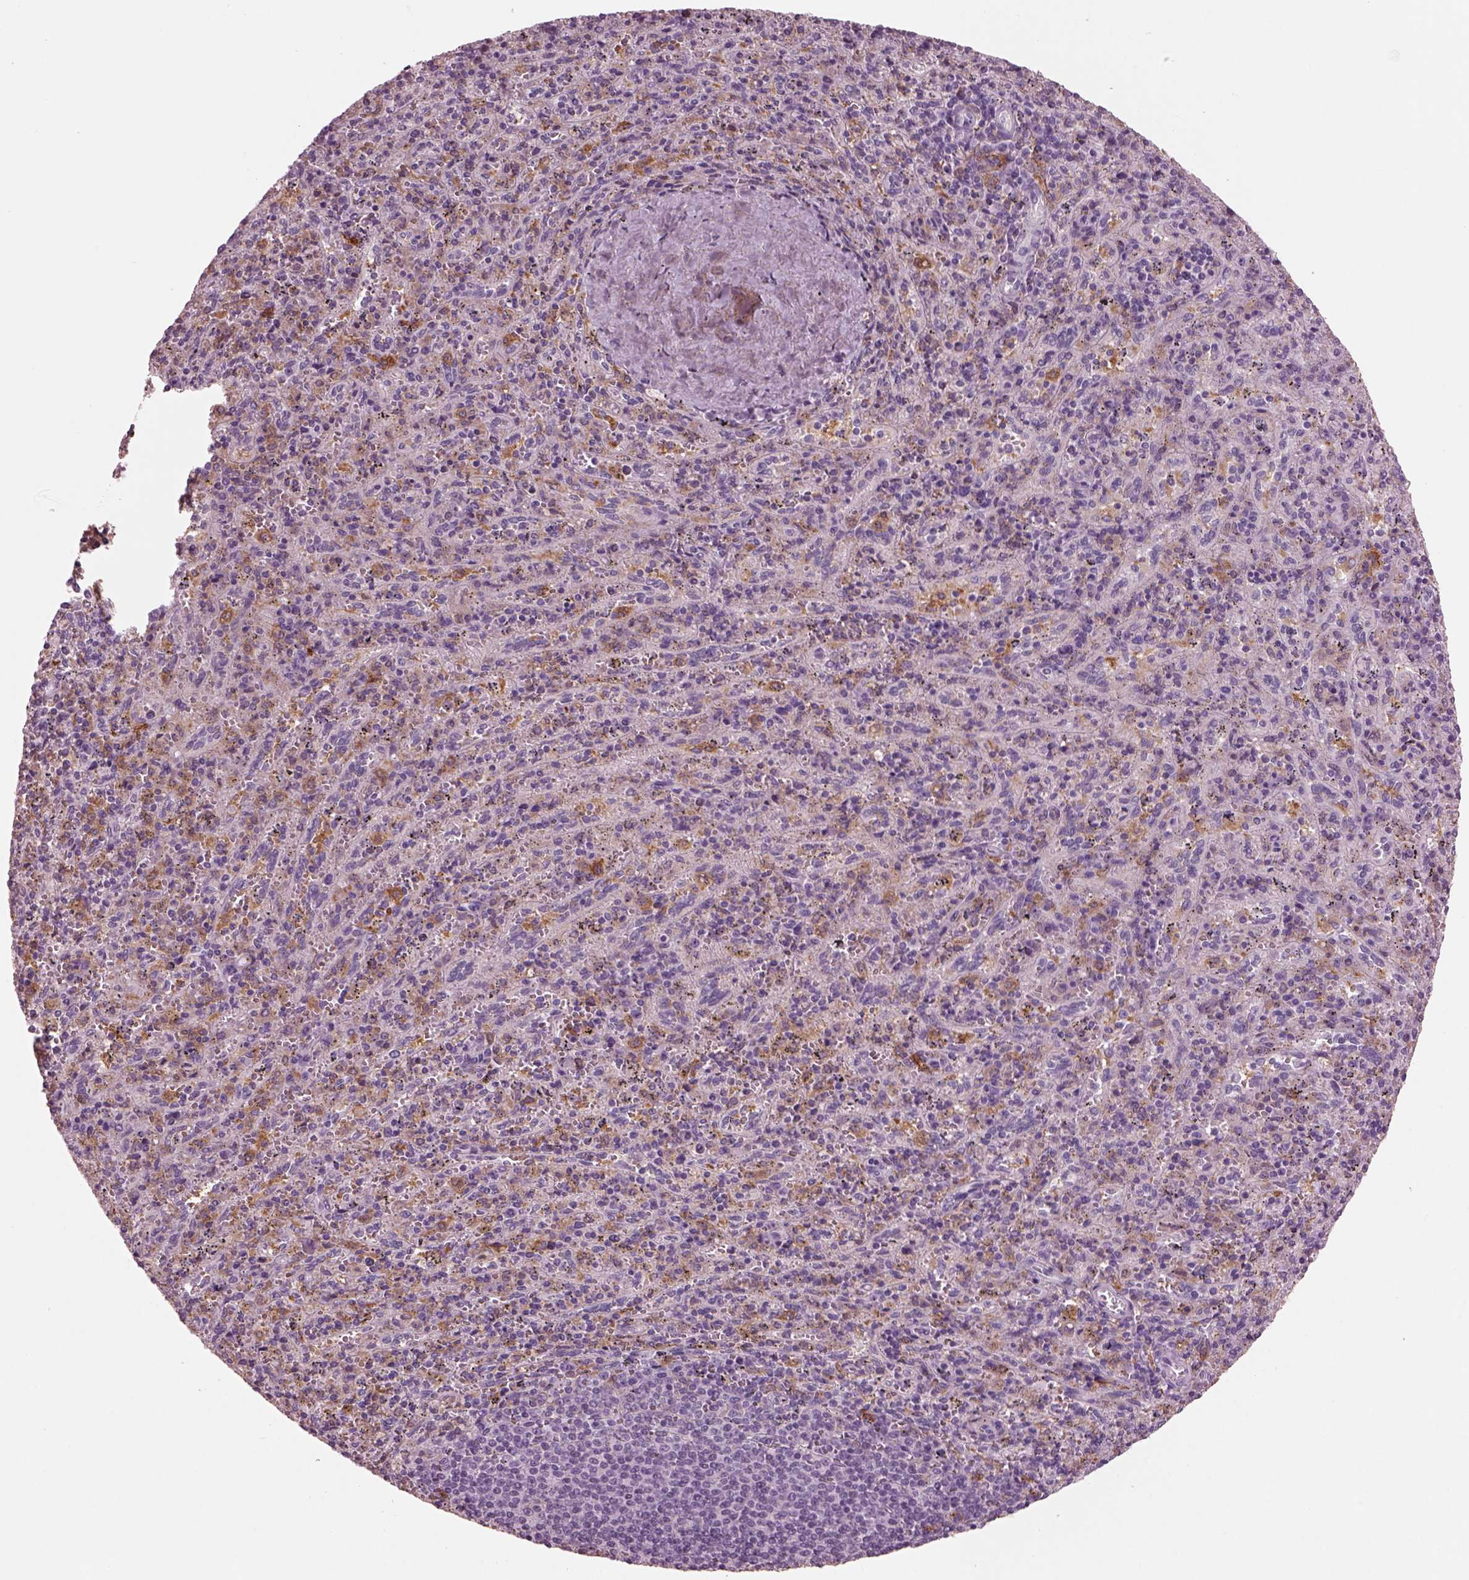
{"staining": {"intensity": "moderate", "quantity": "<25%", "location": "cytoplasmic/membranous"}, "tissue": "spleen", "cell_type": "Cells in red pulp", "image_type": "normal", "snomed": [{"axis": "morphology", "description": "Normal tissue, NOS"}, {"axis": "topography", "description": "Spleen"}], "caption": "High-power microscopy captured an IHC photomicrograph of benign spleen, revealing moderate cytoplasmic/membranous expression in about <25% of cells in red pulp.", "gene": "SHTN1", "patient": {"sex": "male", "age": 57}}